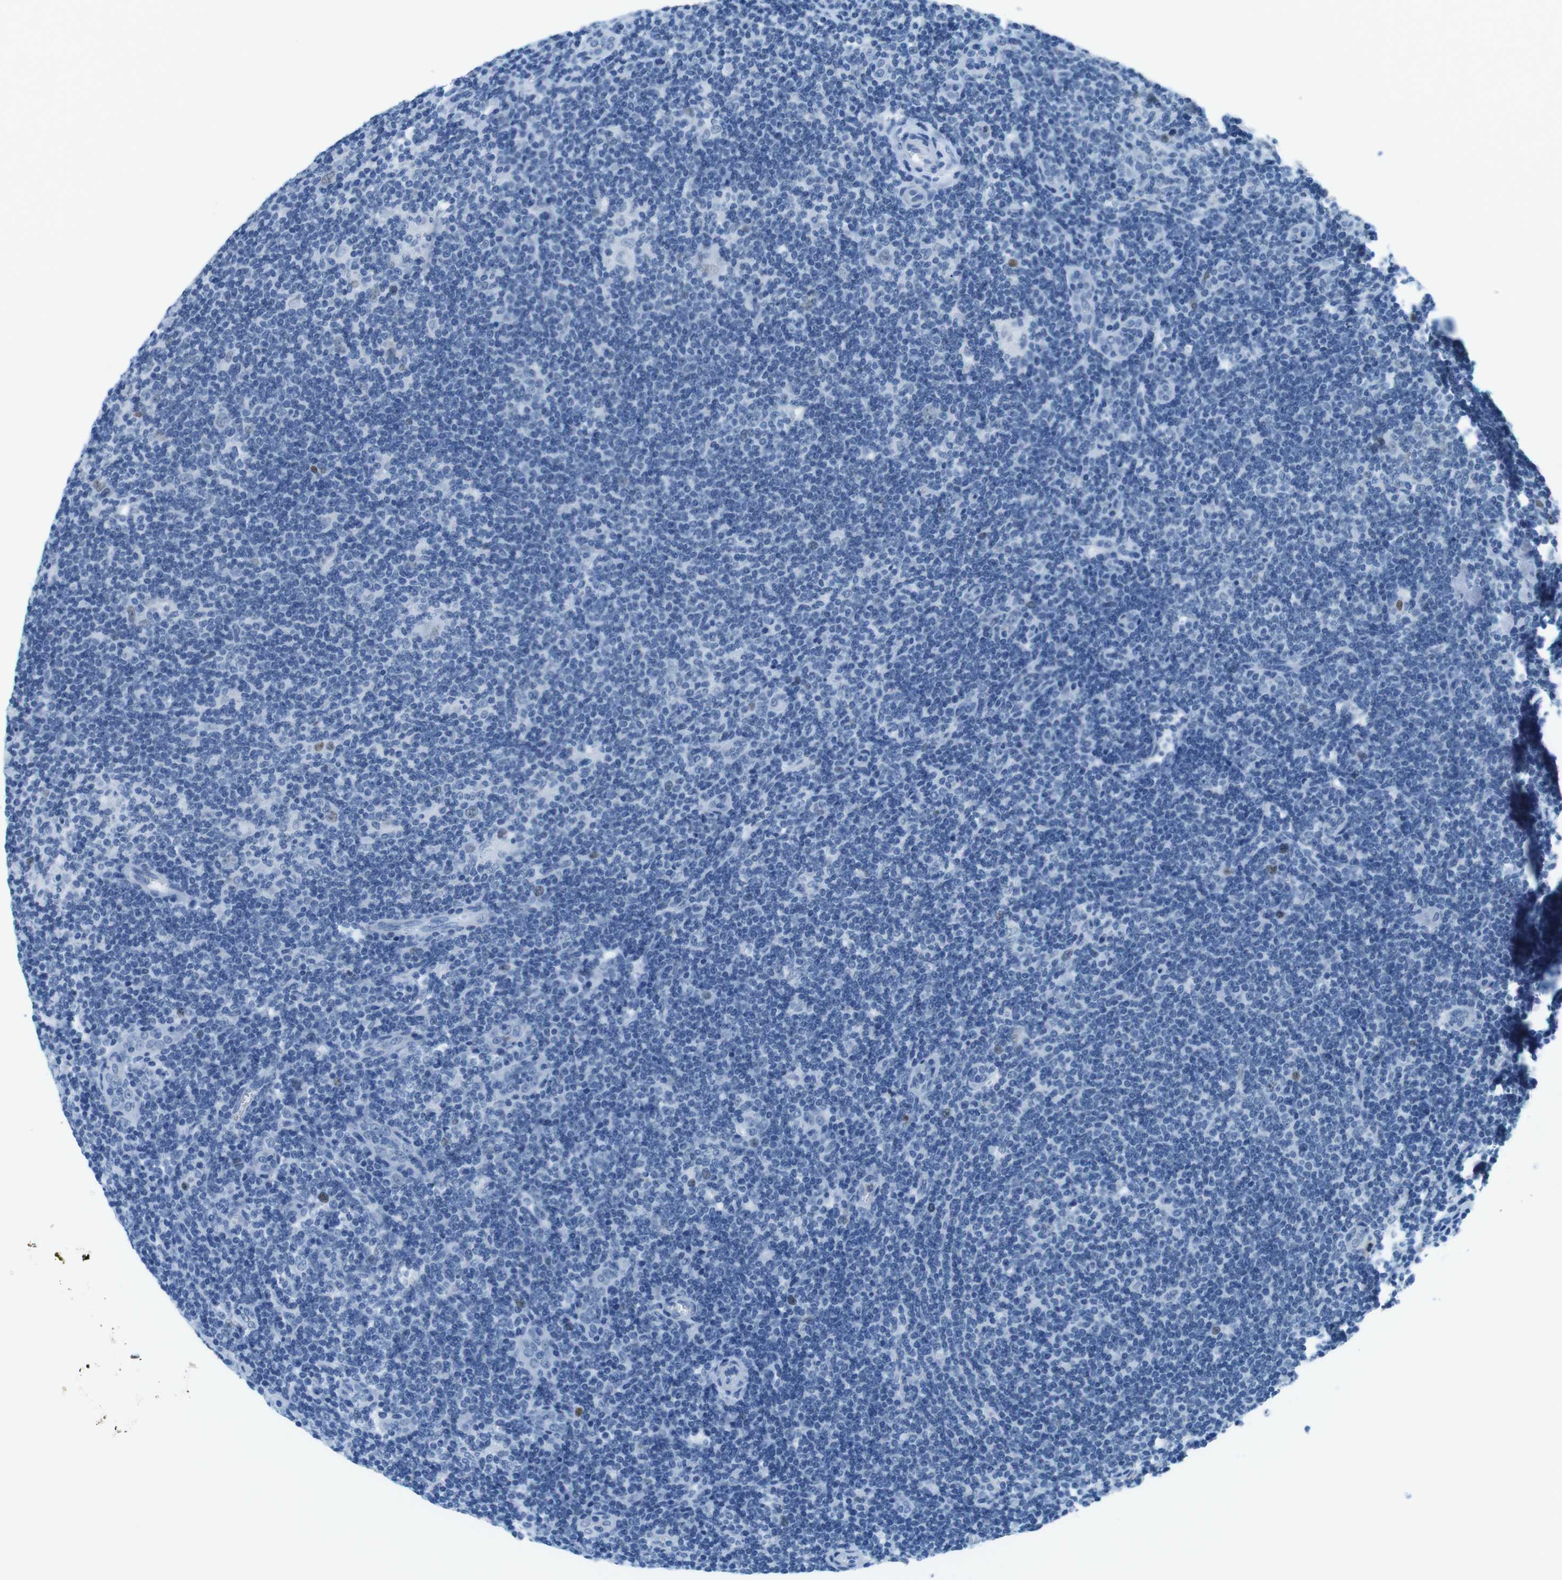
{"staining": {"intensity": "weak", "quantity": "<25%", "location": "nuclear"}, "tissue": "lymphoma", "cell_type": "Tumor cells", "image_type": "cancer", "snomed": [{"axis": "morphology", "description": "Hodgkin's disease, NOS"}, {"axis": "topography", "description": "Lymph node"}], "caption": "Immunohistochemistry micrograph of neoplastic tissue: human lymphoma stained with DAB demonstrates no significant protein expression in tumor cells.", "gene": "CTAG1B", "patient": {"sex": "female", "age": 57}}